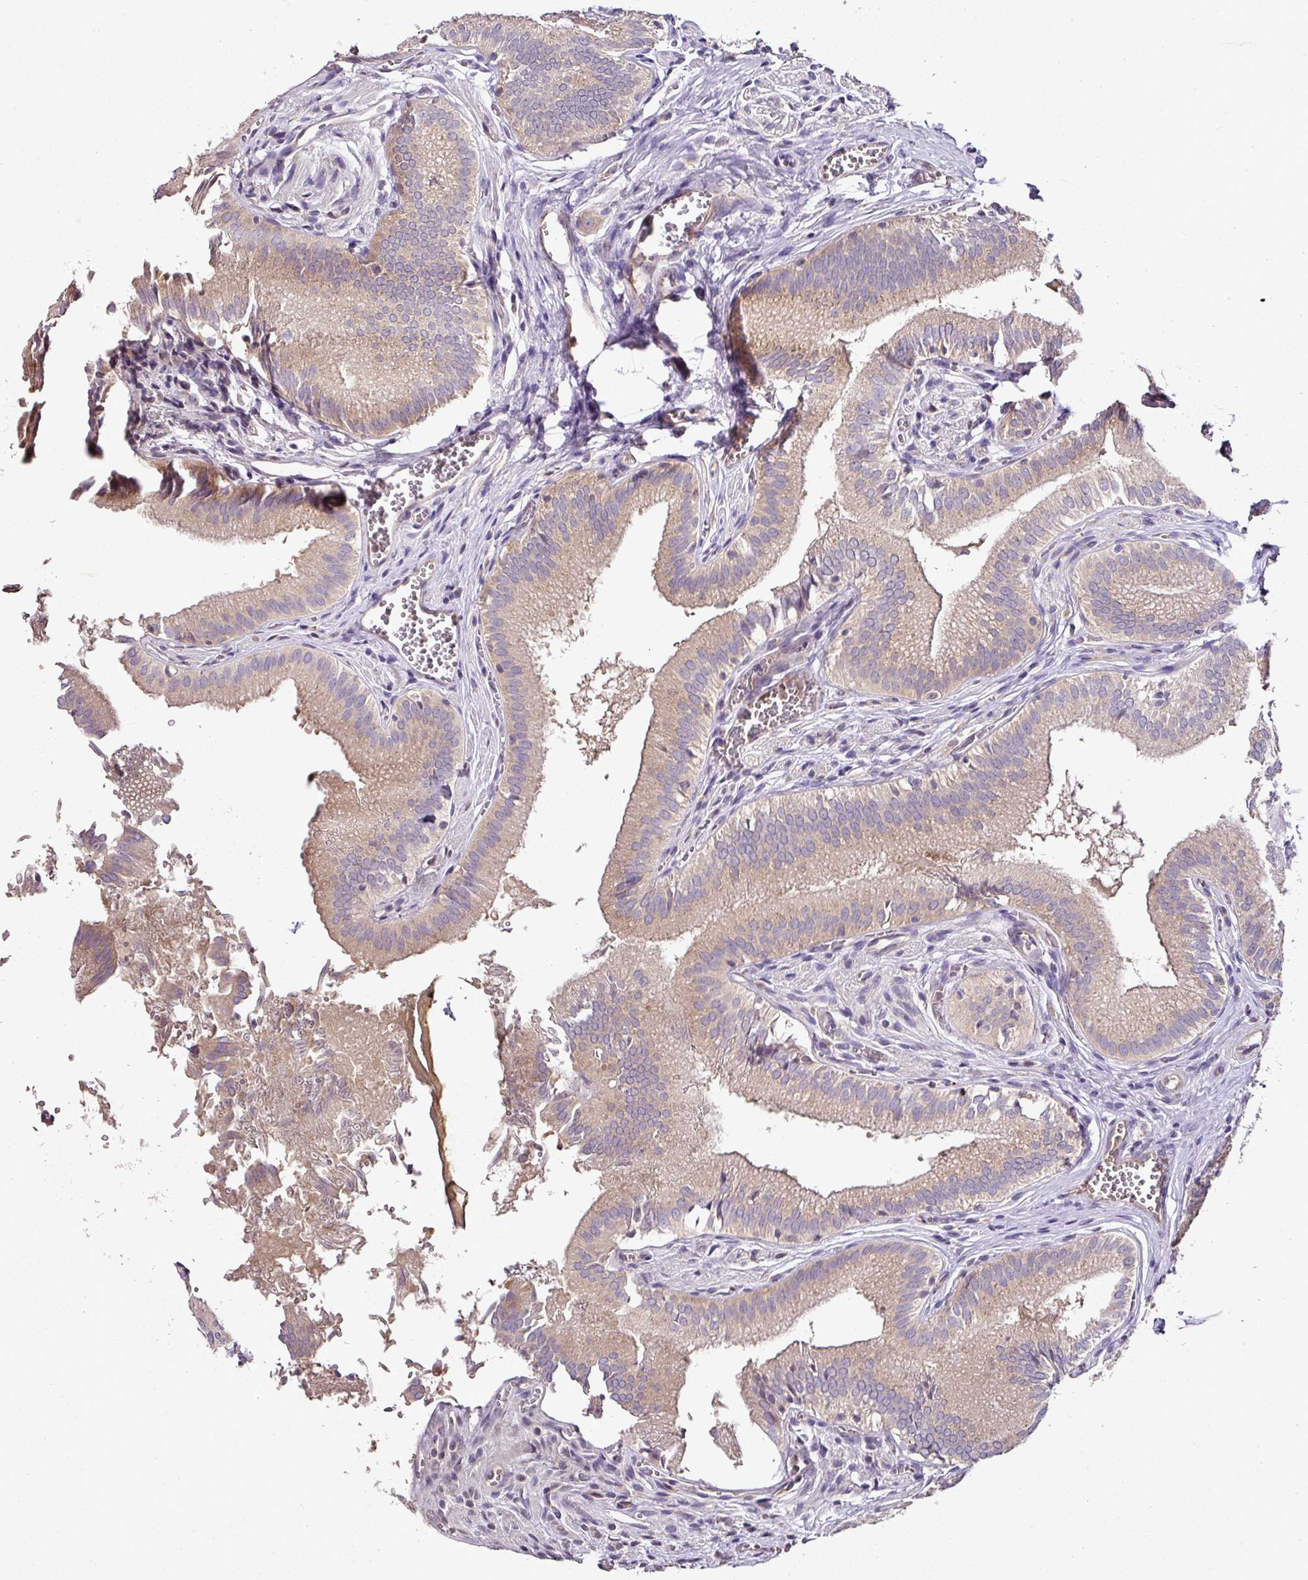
{"staining": {"intensity": "moderate", "quantity": "25%-75%", "location": "cytoplasmic/membranous"}, "tissue": "gallbladder", "cell_type": "Glandular cells", "image_type": "normal", "snomed": [{"axis": "morphology", "description": "Normal tissue, NOS"}, {"axis": "topography", "description": "Gallbladder"}, {"axis": "topography", "description": "Peripheral nerve tissue"}], "caption": "IHC (DAB) staining of normal gallbladder demonstrates moderate cytoplasmic/membranous protein staining in about 25%-75% of glandular cells. (DAB (3,3'-diaminobenzidine) IHC, brown staining for protein, blue staining for nuclei).", "gene": "SKIC2", "patient": {"sex": "male", "age": 17}}